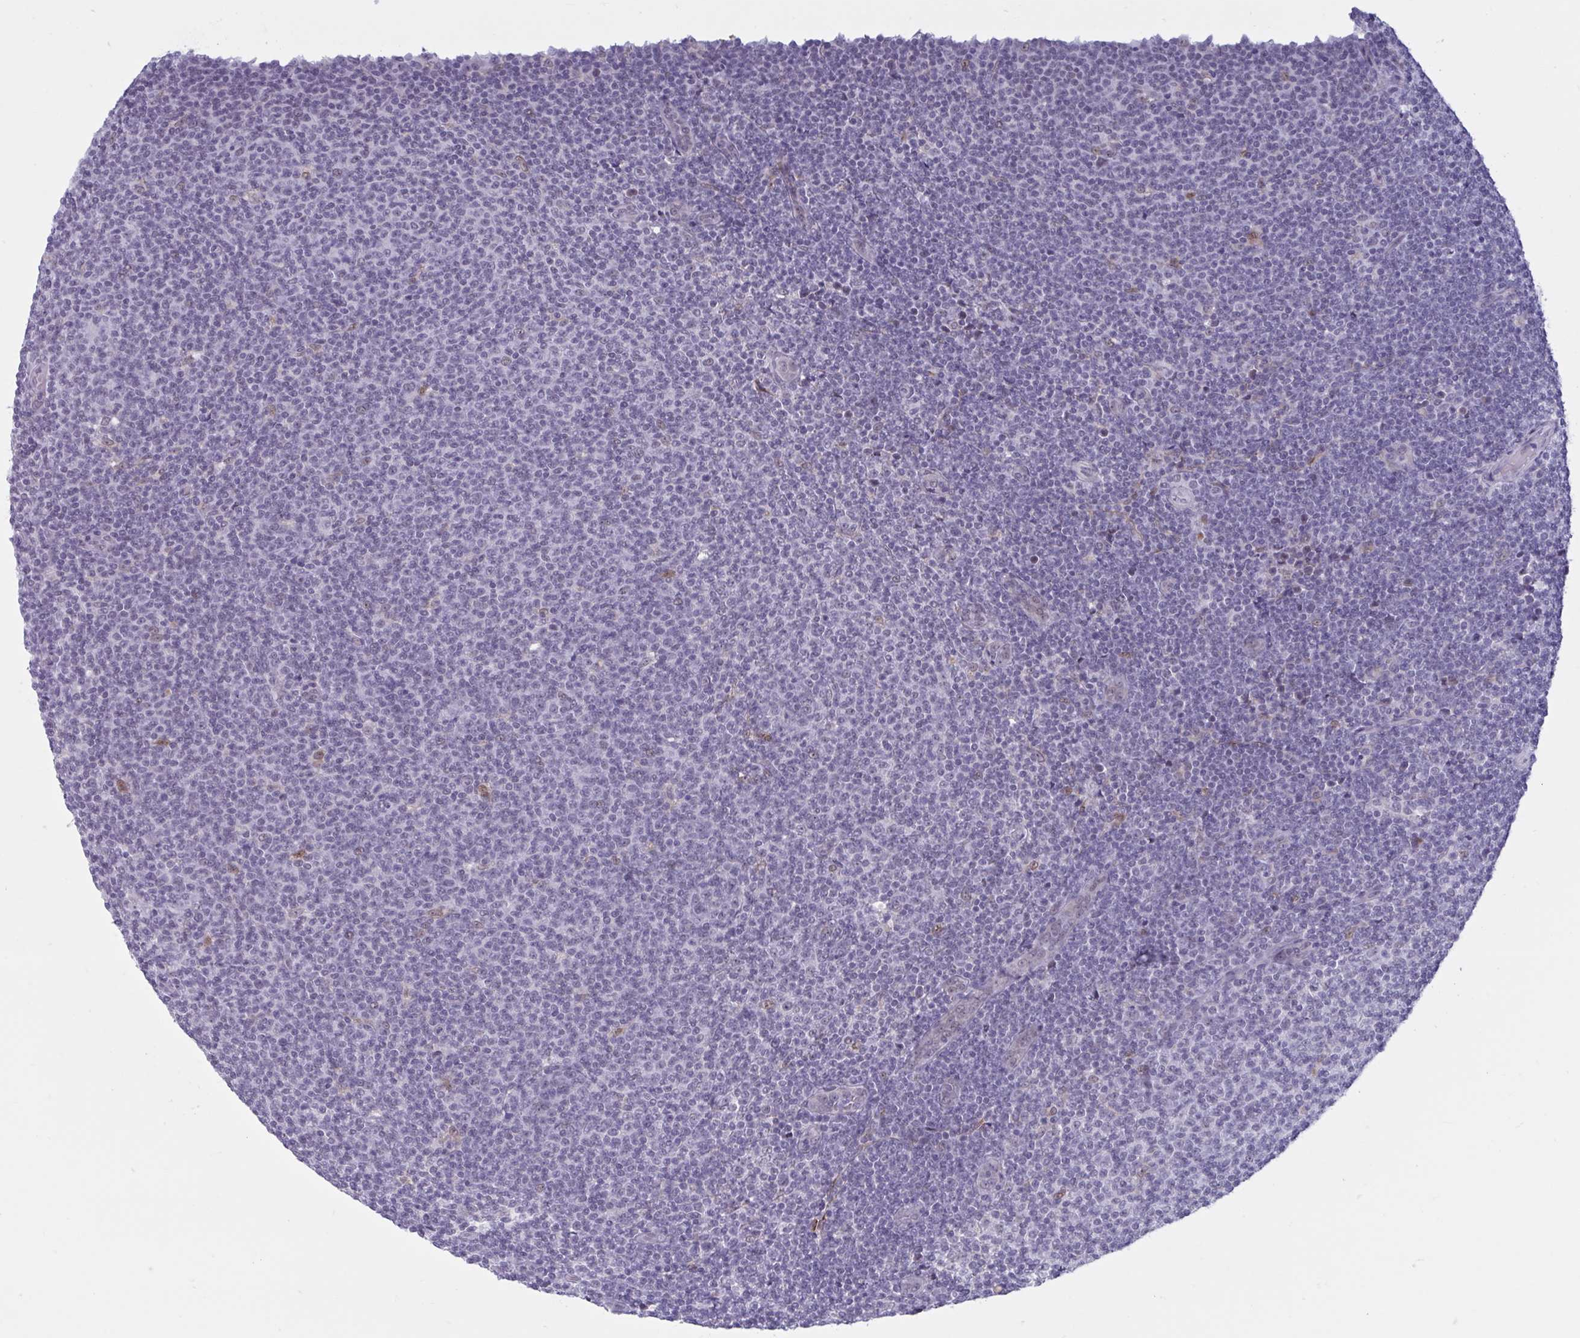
{"staining": {"intensity": "negative", "quantity": "none", "location": "none"}, "tissue": "lymphoma", "cell_type": "Tumor cells", "image_type": "cancer", "snomed": [{"axis": "morphology", "description": "Malignant lymphoma, non-Hodgkin's type, Low grade"}, {"axis": "topography", "description": "Lymph node"}], "caption": "Immunohistochemistry (IHC) image of neoplastic tissue: lymphoma stained with DAB shows no significant protein expression in tumor cells. The staining was performed using DAB (3,3'-diaminobenzidine) to visualize the protein expression in brown, while the nuclei were stained in blue with hematoxylin (Magnification: 20x).", "gene": "MSMB", "patient": {"sex": "male", "age": 66}}